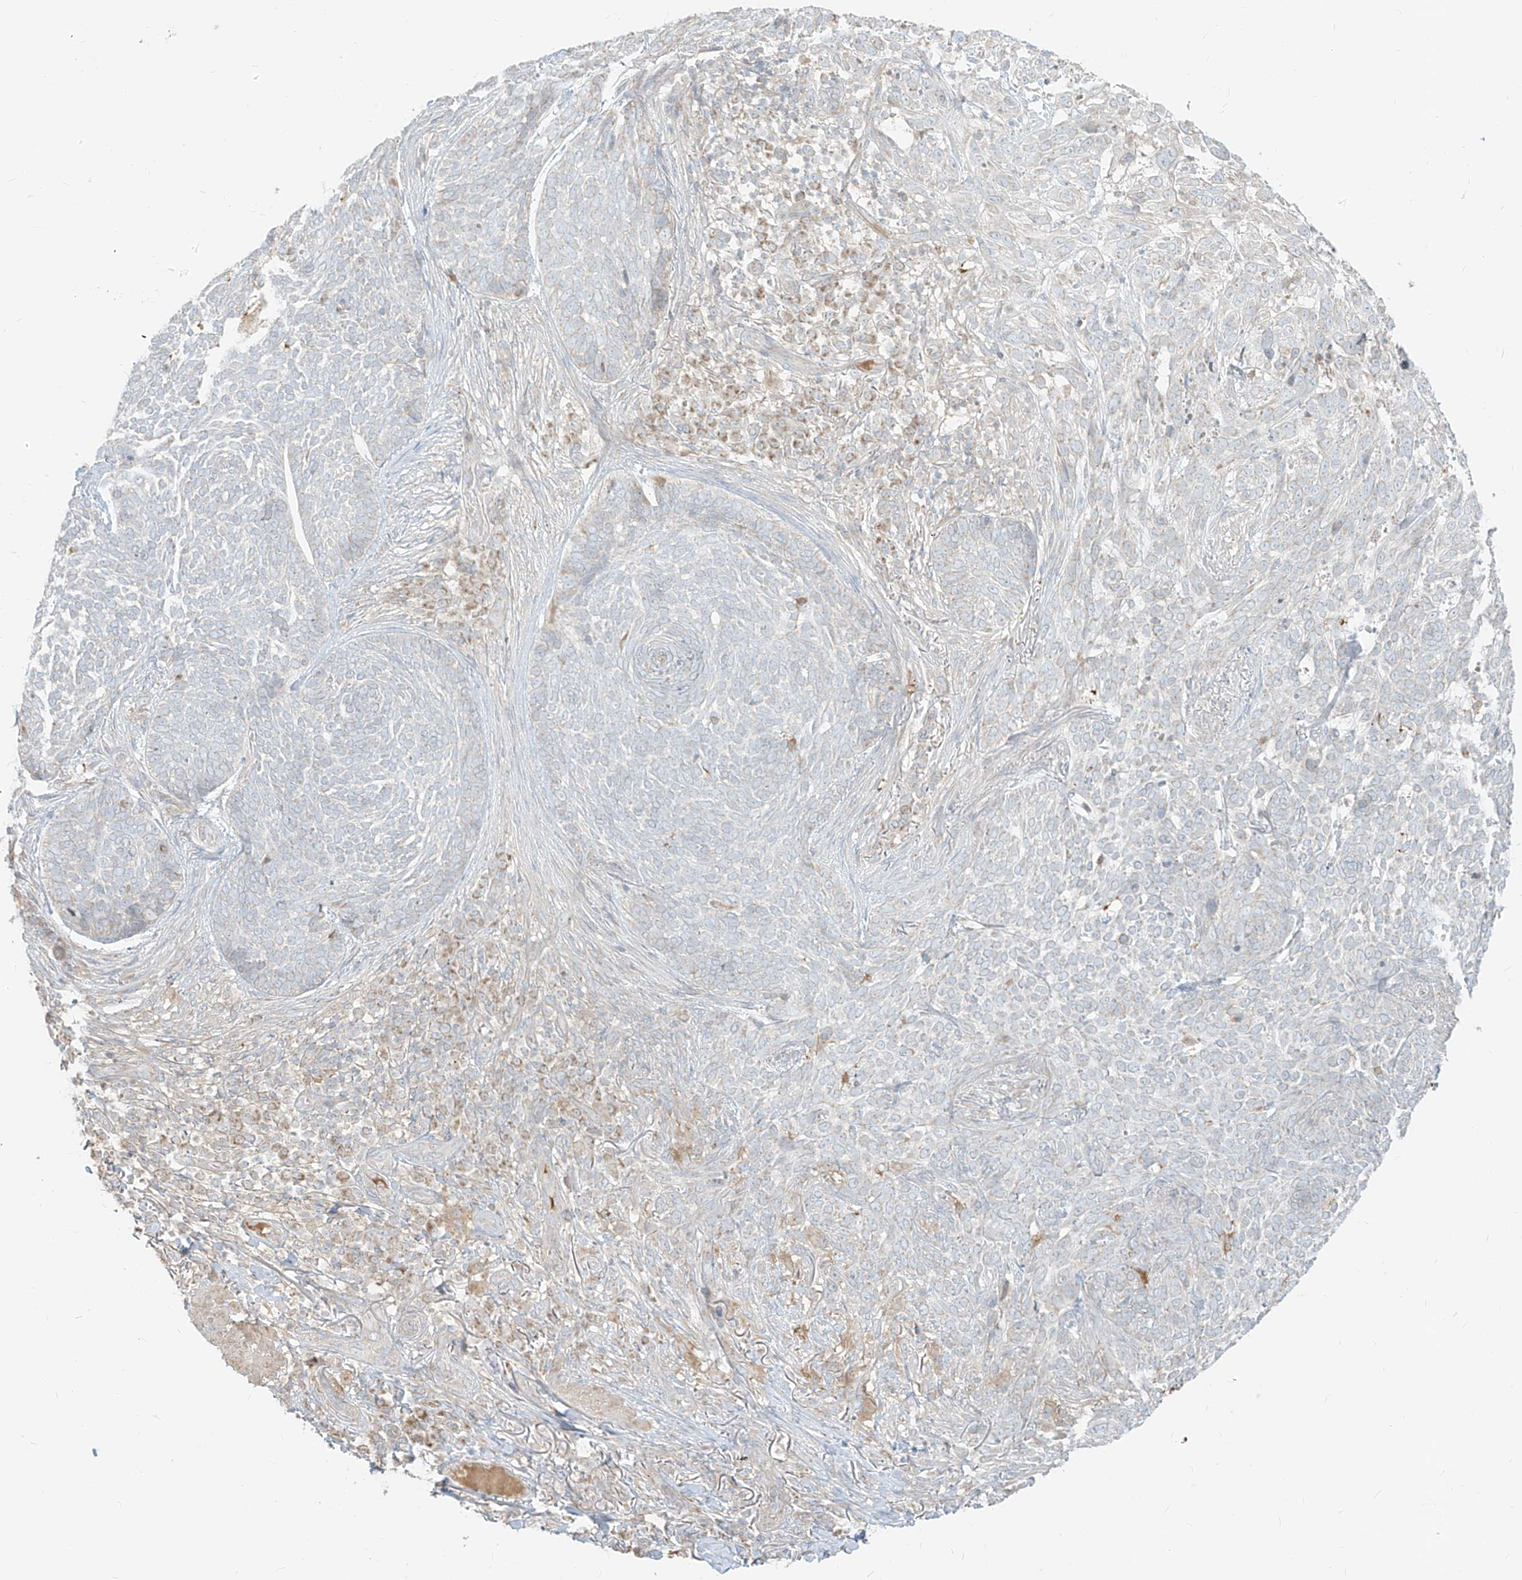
{"staining": {"intensity": "negative", "quantity": "none", "location": "none"}, "tissue": "skin cancer", "cell_type": "Tumor cells", "image_type": "cancer", "snomed": [{"axis": "morphology", "description": "Basal cell carcinoma"}, {"axis": "topography", "description": "Skin"}], "caption": "This is an immunohistochemistry histopathology image of human skin basal cell carcinoma. There is no positivity in tumor cells.", "gene": "ZIM3", "patient": {"sex": "female", "age": 64}}